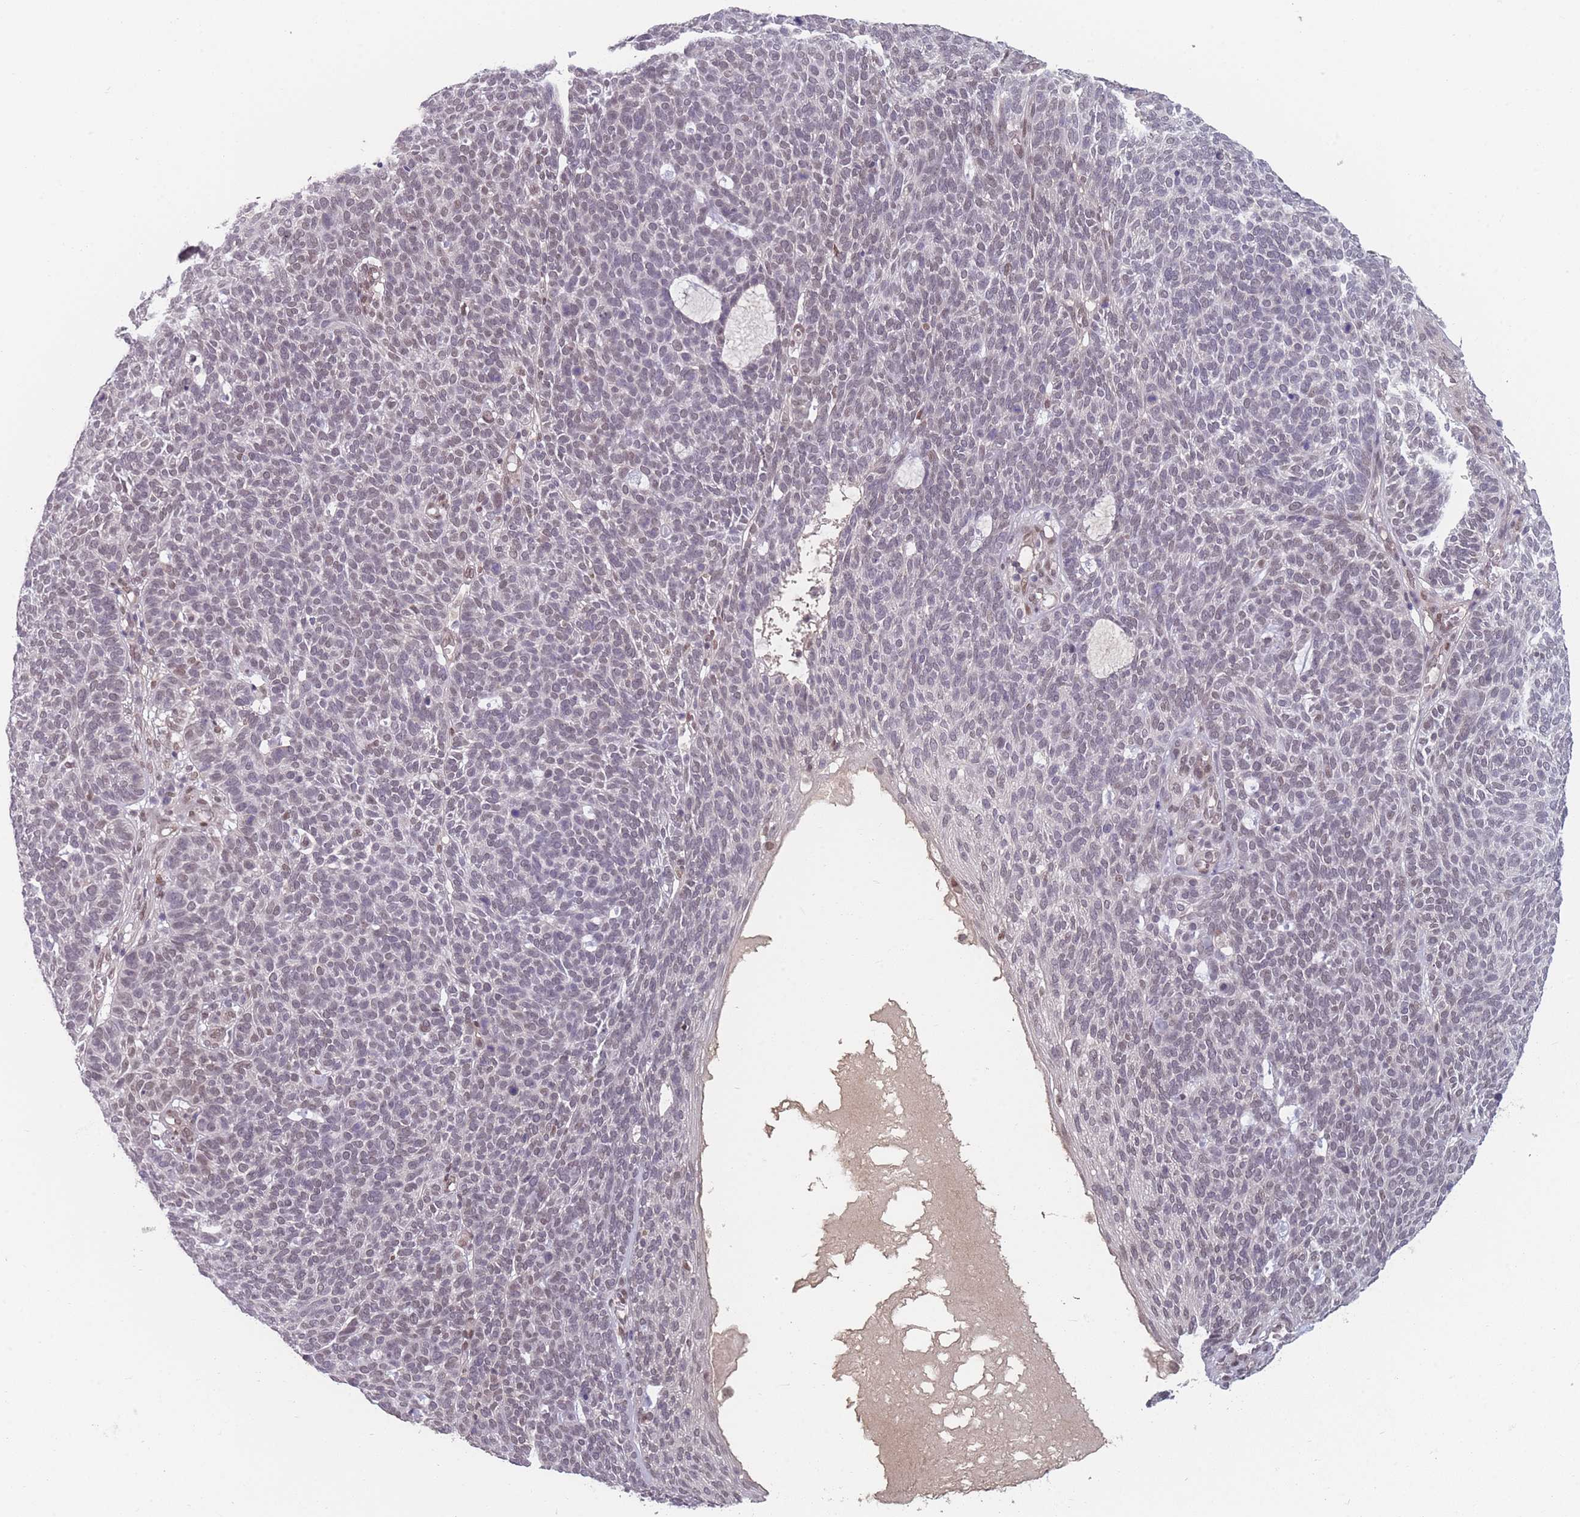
{"staining": {"intensity": "negative", "quantity": "none", "location": "none"}, "tissue": "skin cancer", "cell_type": "Tumor cells", "image_type": "cancer", "snomed": [{"axis": "morphology", "description": "Squamous cell carcinoma, NOS"}, {"axis": "topography", "description": "Skin"}], "caption": "A high-resolution image shows IHC staining of skin cancer (squamous cell carcinoma), which shows no significant staining in tumor cells.", "gene": "ANKRD10", "patient": {"sex": "female", "age": 90}}